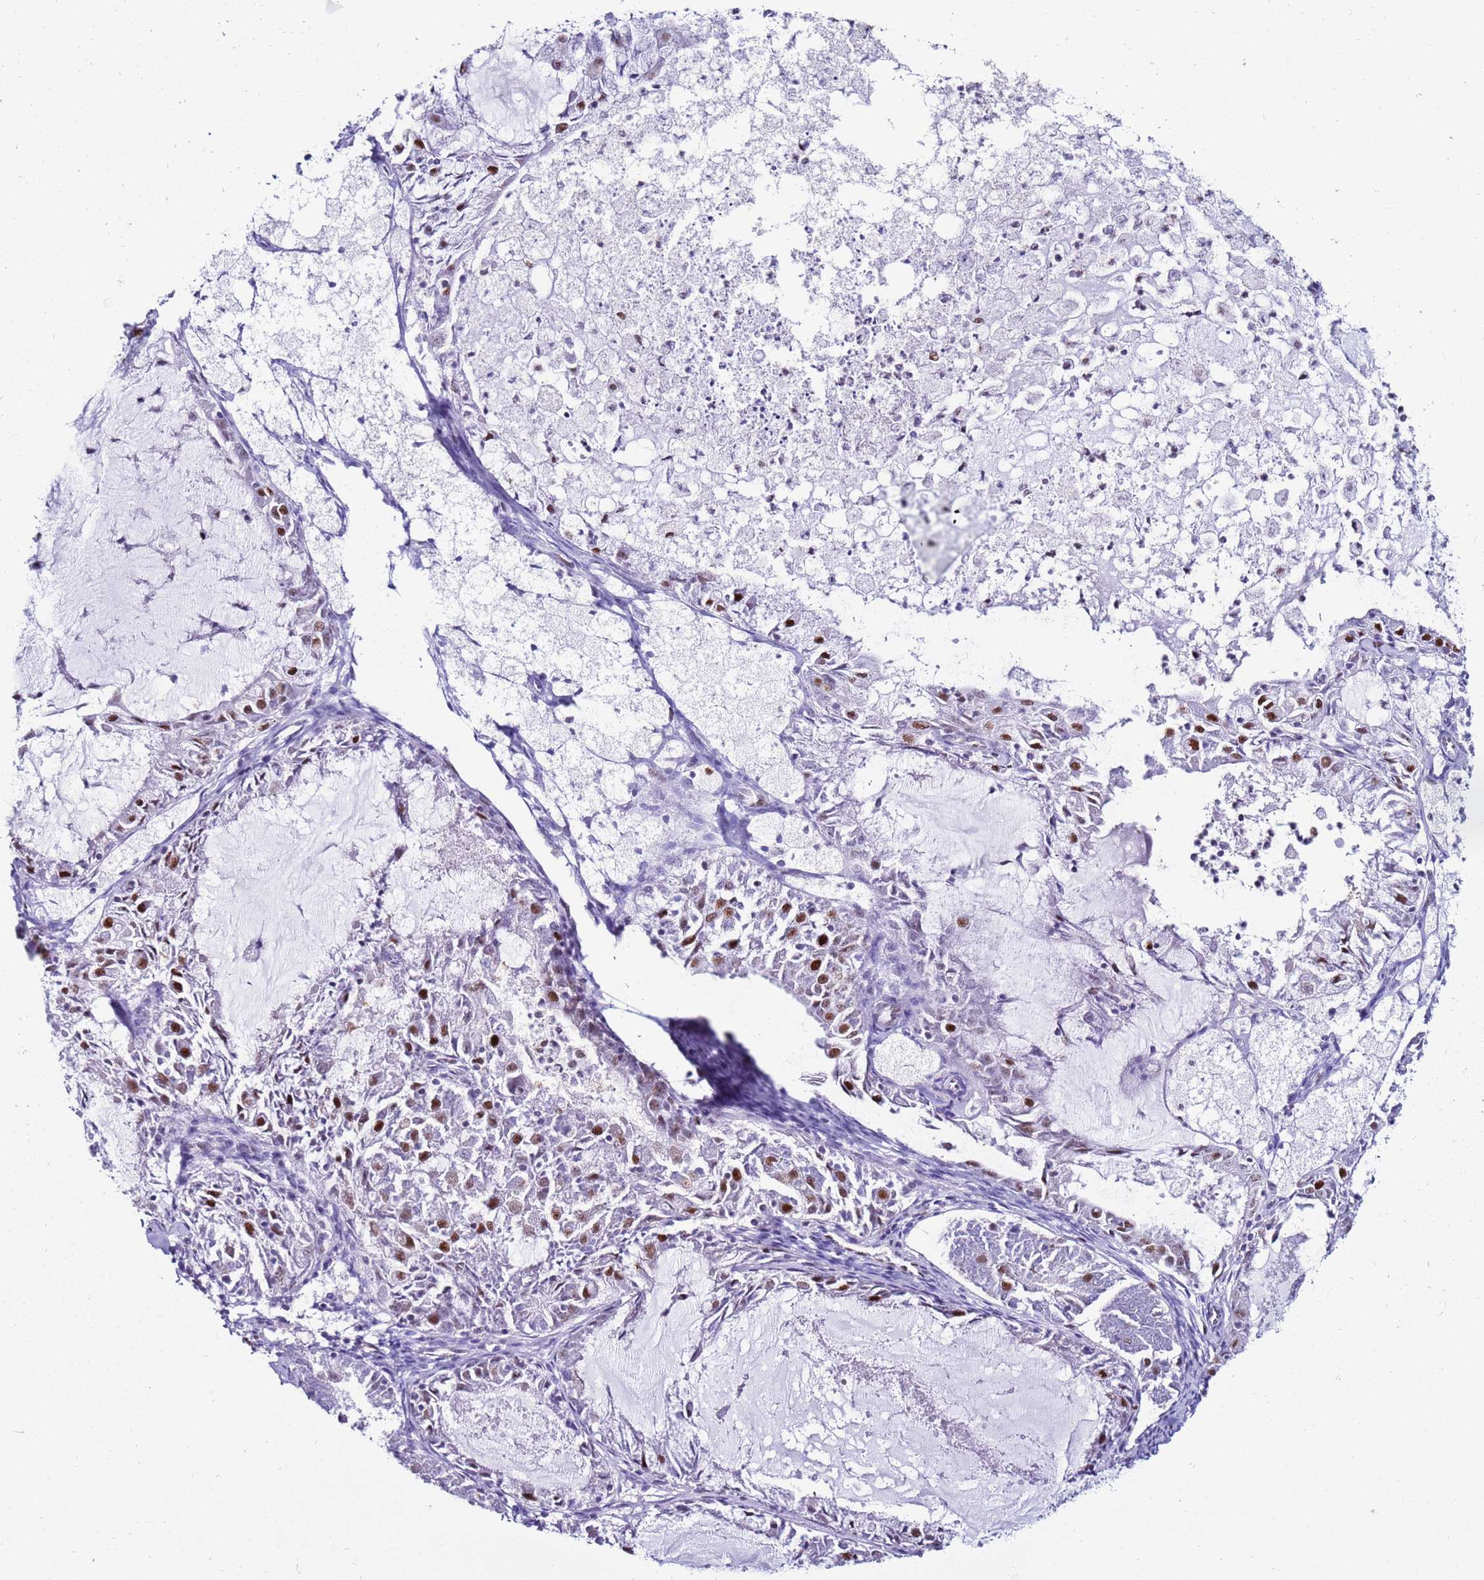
{"staining": {"intensity": "strong", "quantity": "<25%", "location": "nuclear"}, "tissue": "endometrial cancer", "cell_type": "Tumor cells", "image_type": "cancer", "snomed": [{"axis": "morphology", "description": "Adenocarcinoma, NOS"}, {"axis": "topography", "description": "Endometrium"}], "caption": "Immunohistochemical staining of adenocarcinoma (endometrial) exhibits medium levels of strong nuclear protein positivity in about <25% of tumor cells.", "gene": "KPNA4", "patient": {"sex": "female", "age": 57}}